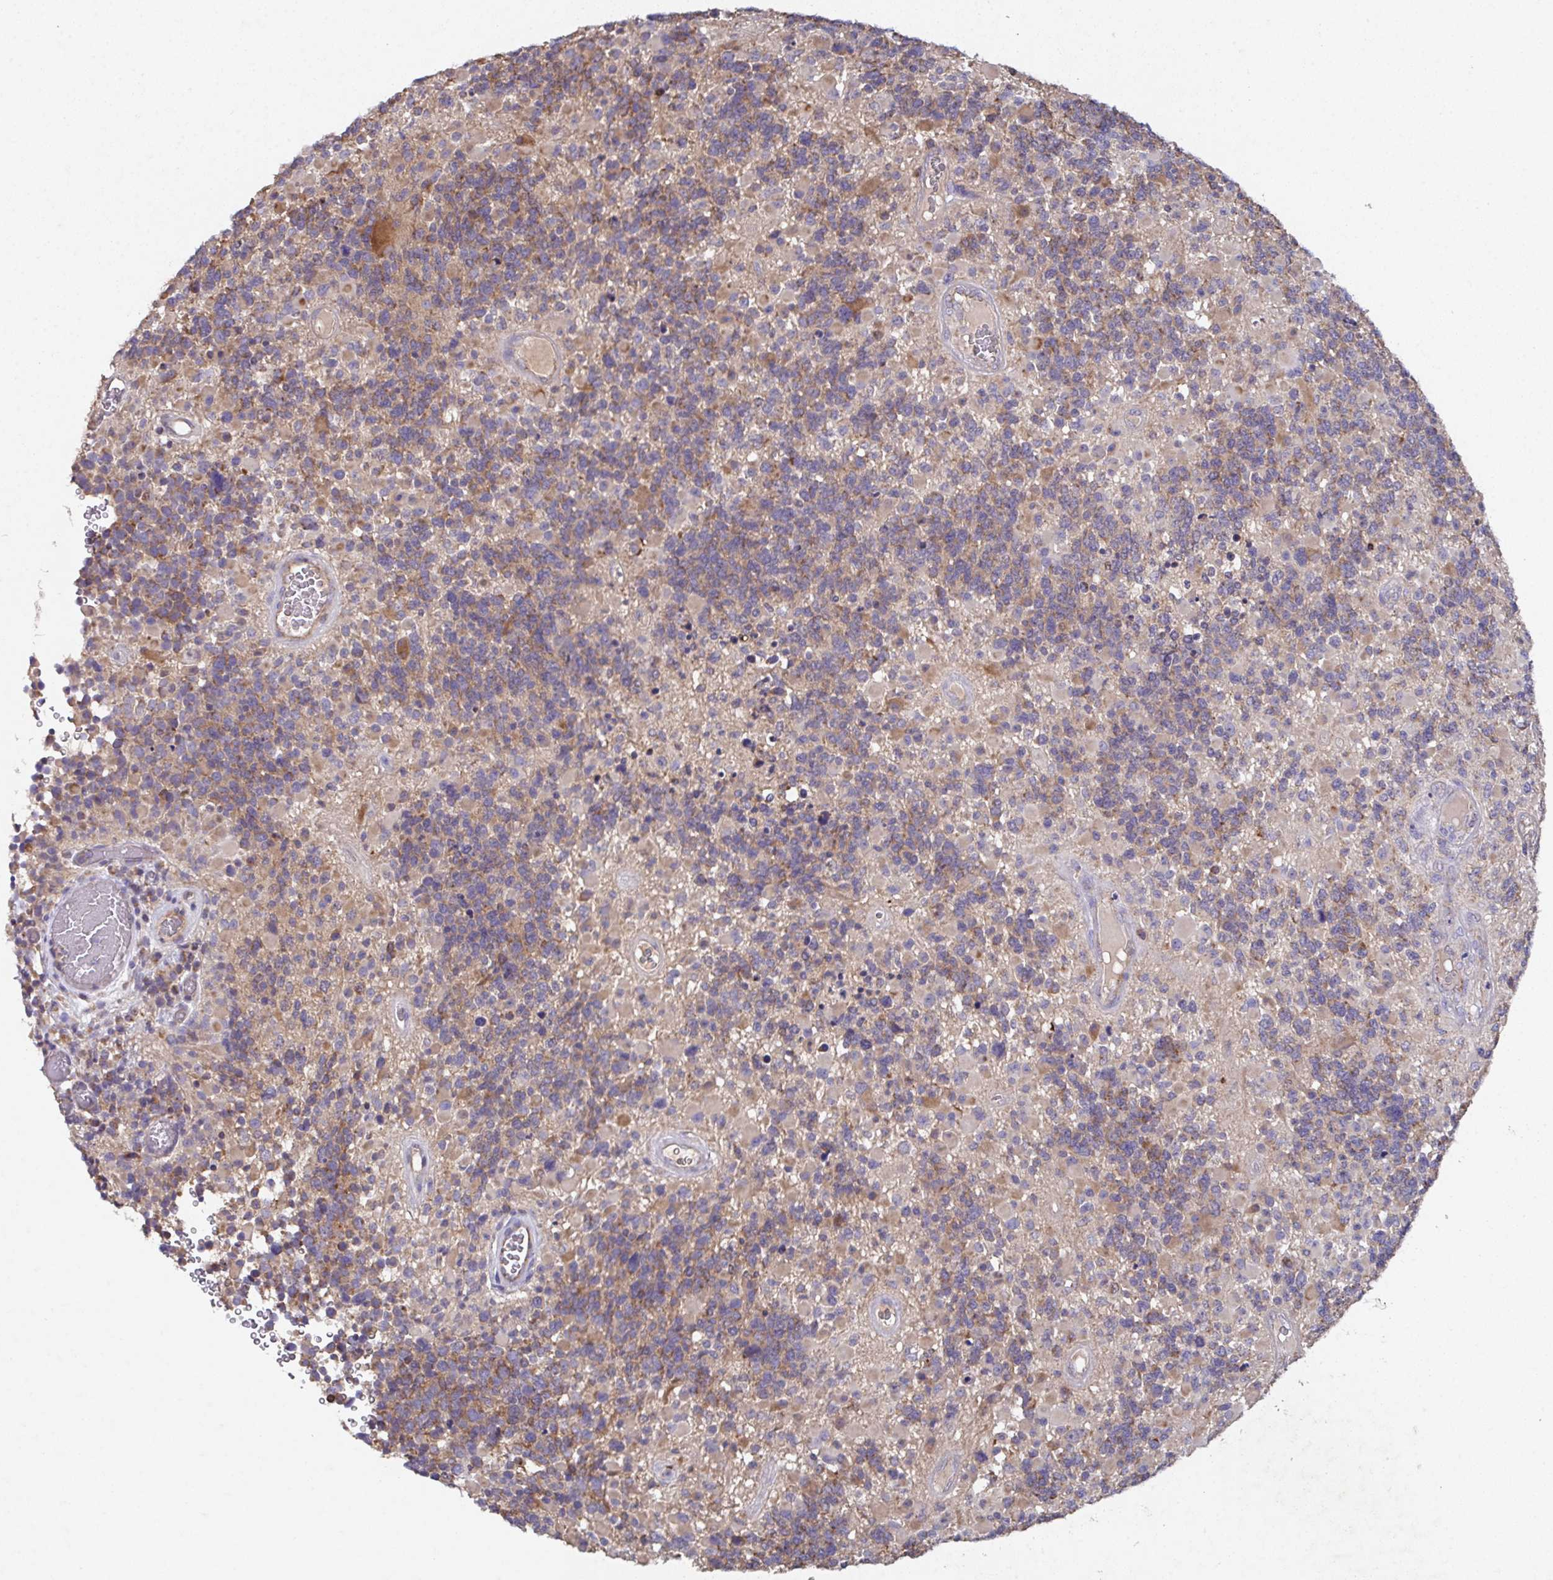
{"staining": {"intensity": "weak", "quantity": "25%-75%", "location": "cytoplasmic/membranous"}, "tissue": "glioma", "cell_type": "Tumor cells", "image_type": "cancer", "snomed": [{"axis": "morphology", "description": "Glioma, malignant, High grade"}, {"axis": "topography", "description": "Brain"}], "caption": "Immunohistochemical staining of human high-grade glioma (malignant) demonstrates weak cytoplasmic/membranous protein expression in about 25%-75% of tumor cells. Immunohistochemistry stains the protein in brown and the nuclei are stained blue.", "gene": "MT-ND3", "patient": {"sex": "female", "age": 40}}